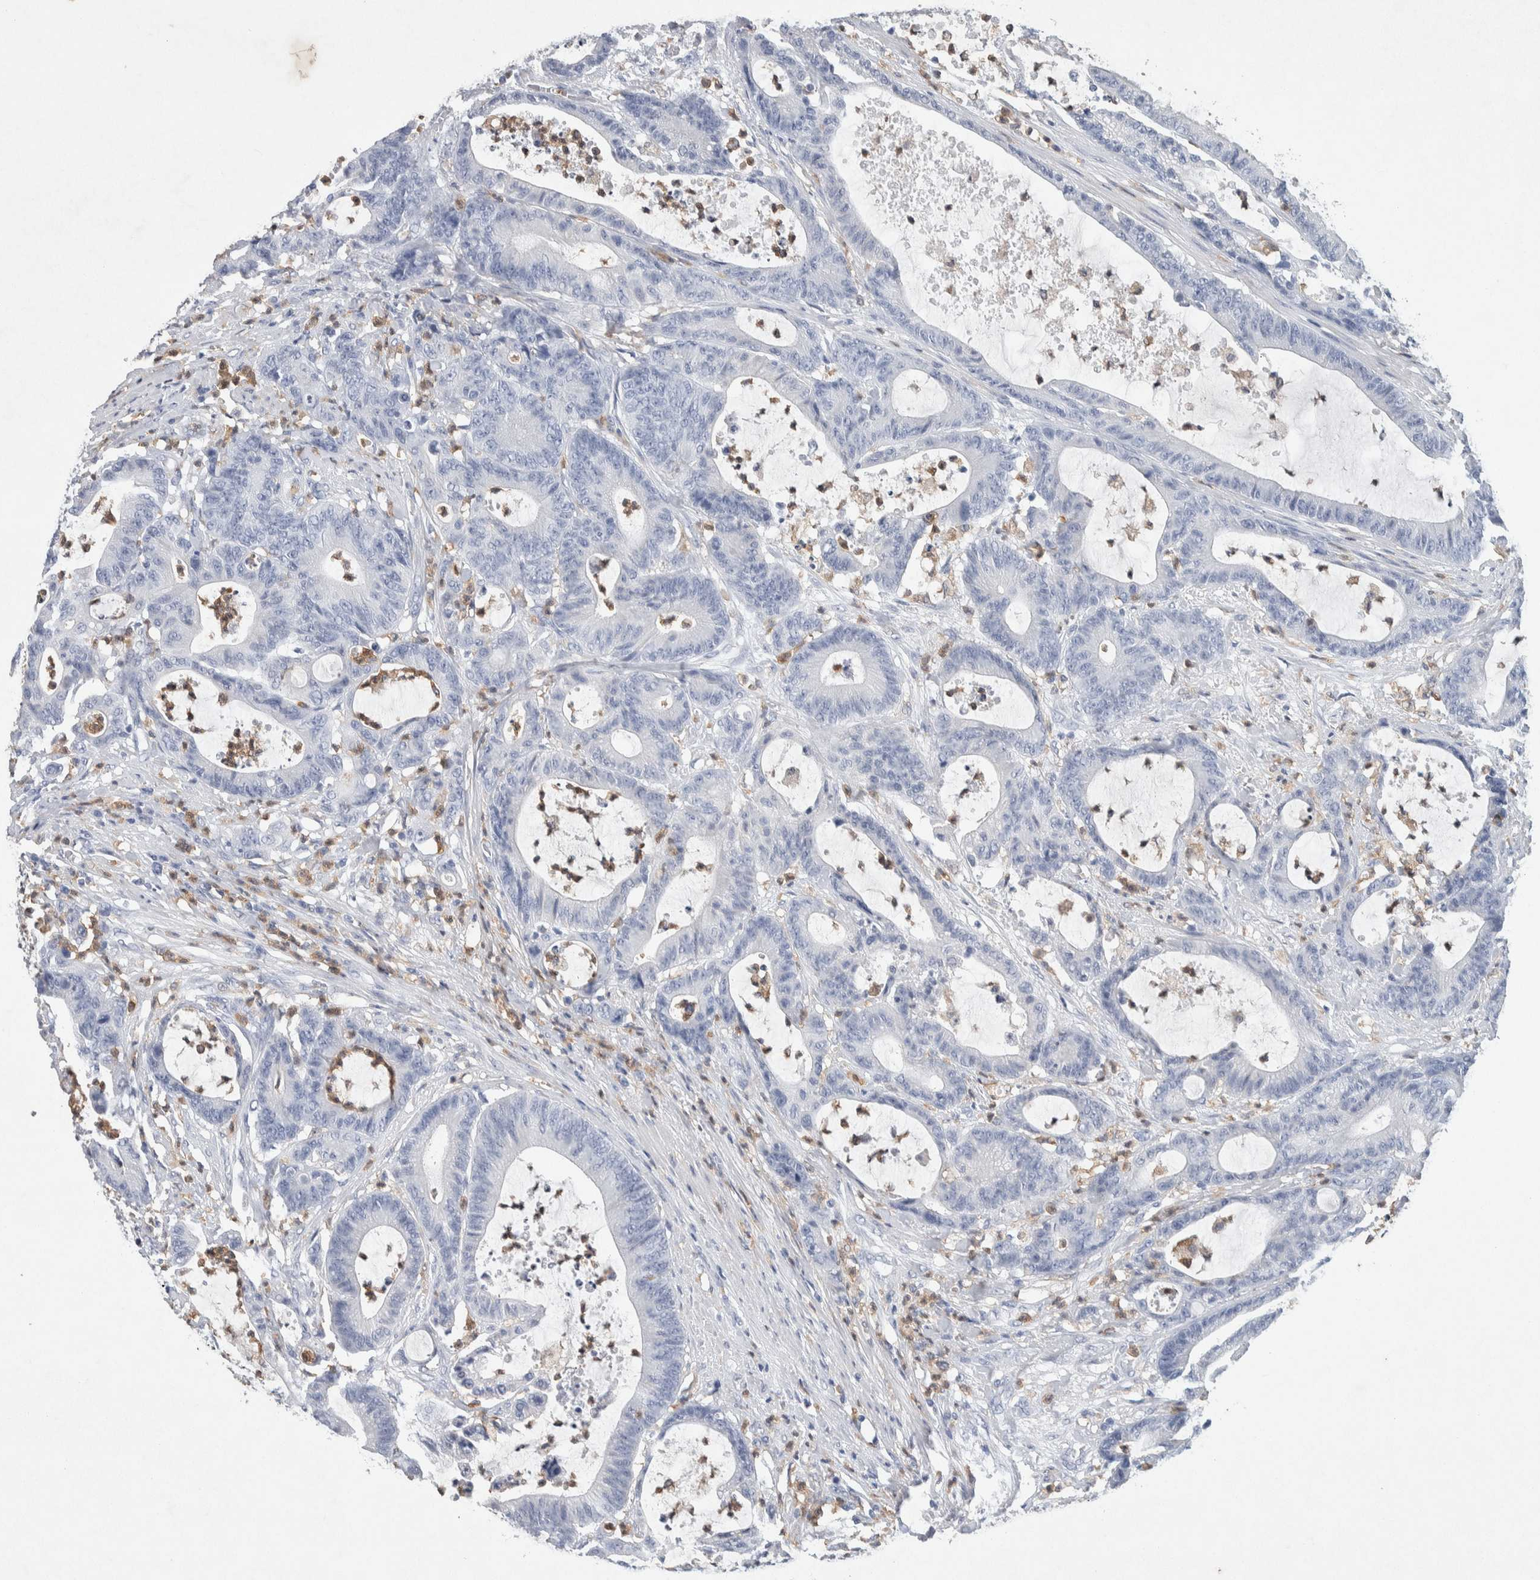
{"staining": {"intensity": "negative", "quantity": "none", "location": "none"}, "tissue": "colorectal cancer", "cell_type": "Tumor cells", "image_type": "cancer", "snomed": [{"axis": "morphology", "description": "Adenocarcinoma, NOS"}, {"axis": "topography", "description": "Colon"}], "caption": "High magnification brightfield microscopy of adenocarcinoma (colorectal) stained with DAB (brown) and counterstained with hematoxylin (blue): tumor cells show no significant positivity. The staining was performed using DAB to visualize the protein expression in brown, while the nuclei were stained in blue with hematoxylin (Magnification: 20x).", "gene": "NCF2", "patient": {"sex": "female", "age": 84}}